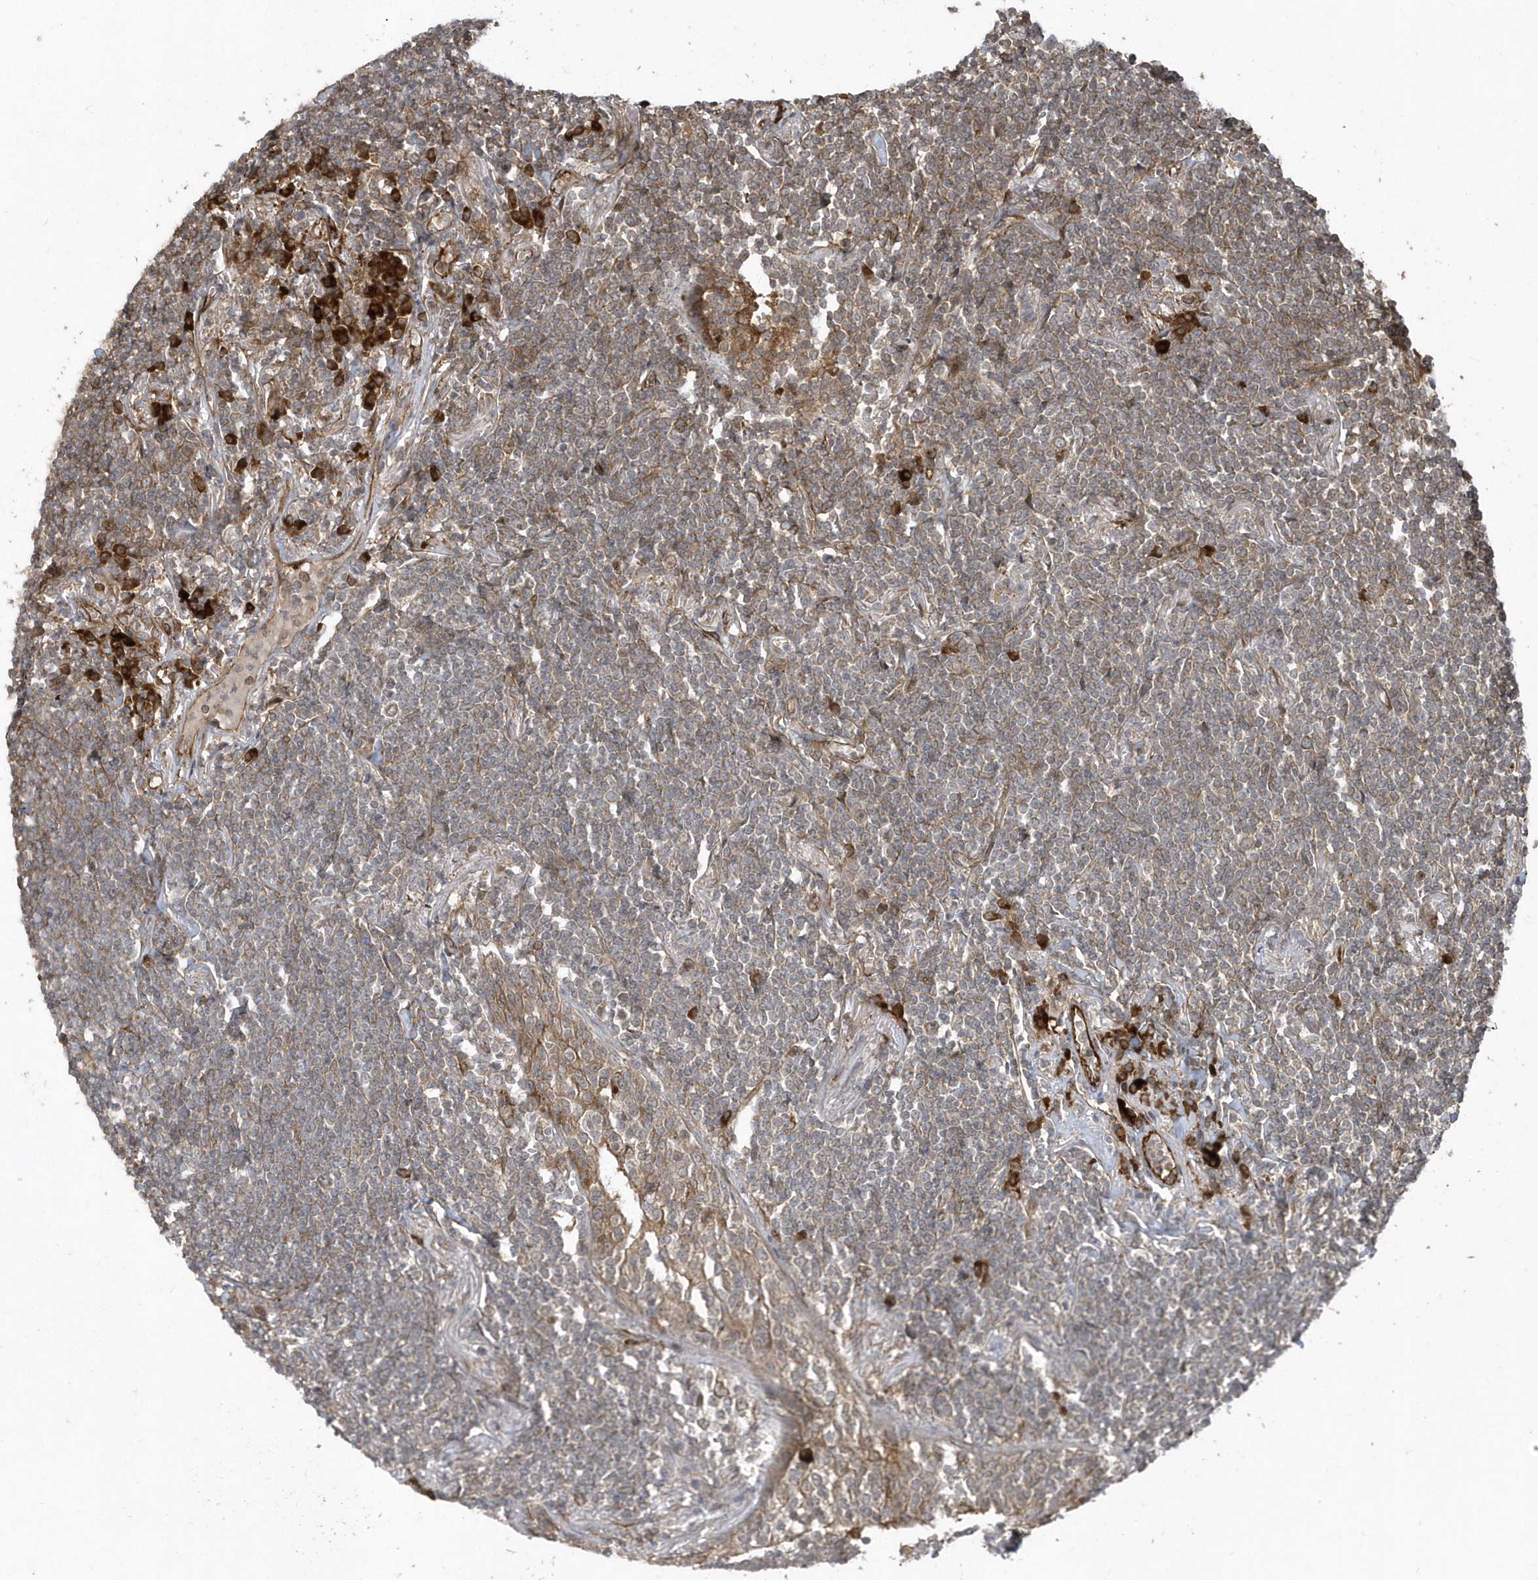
{"staining": {"intensity": "weak", "quantity": "<25%", "location": "cytoplasmic/membranous"}, "tissue": "lymphoma", "cell_type": "Tumor cells", "image_type": "cancer", "snomed": [{"axis": "morphology", "description": "Malignant lymphoma, non-Hodgkin's type, Low grade"}, {"axis": "topography", "description": "Lung"}], "caption": "This is a photomicrograph of immunohistochemistry (IHC) staining of low-grade malignant lymphoma, non-Hodgkin's type, which shows no positivity in tumor cells.", "gene": "HERPUD1", "patient": {"sex": "female", "age": 71}}